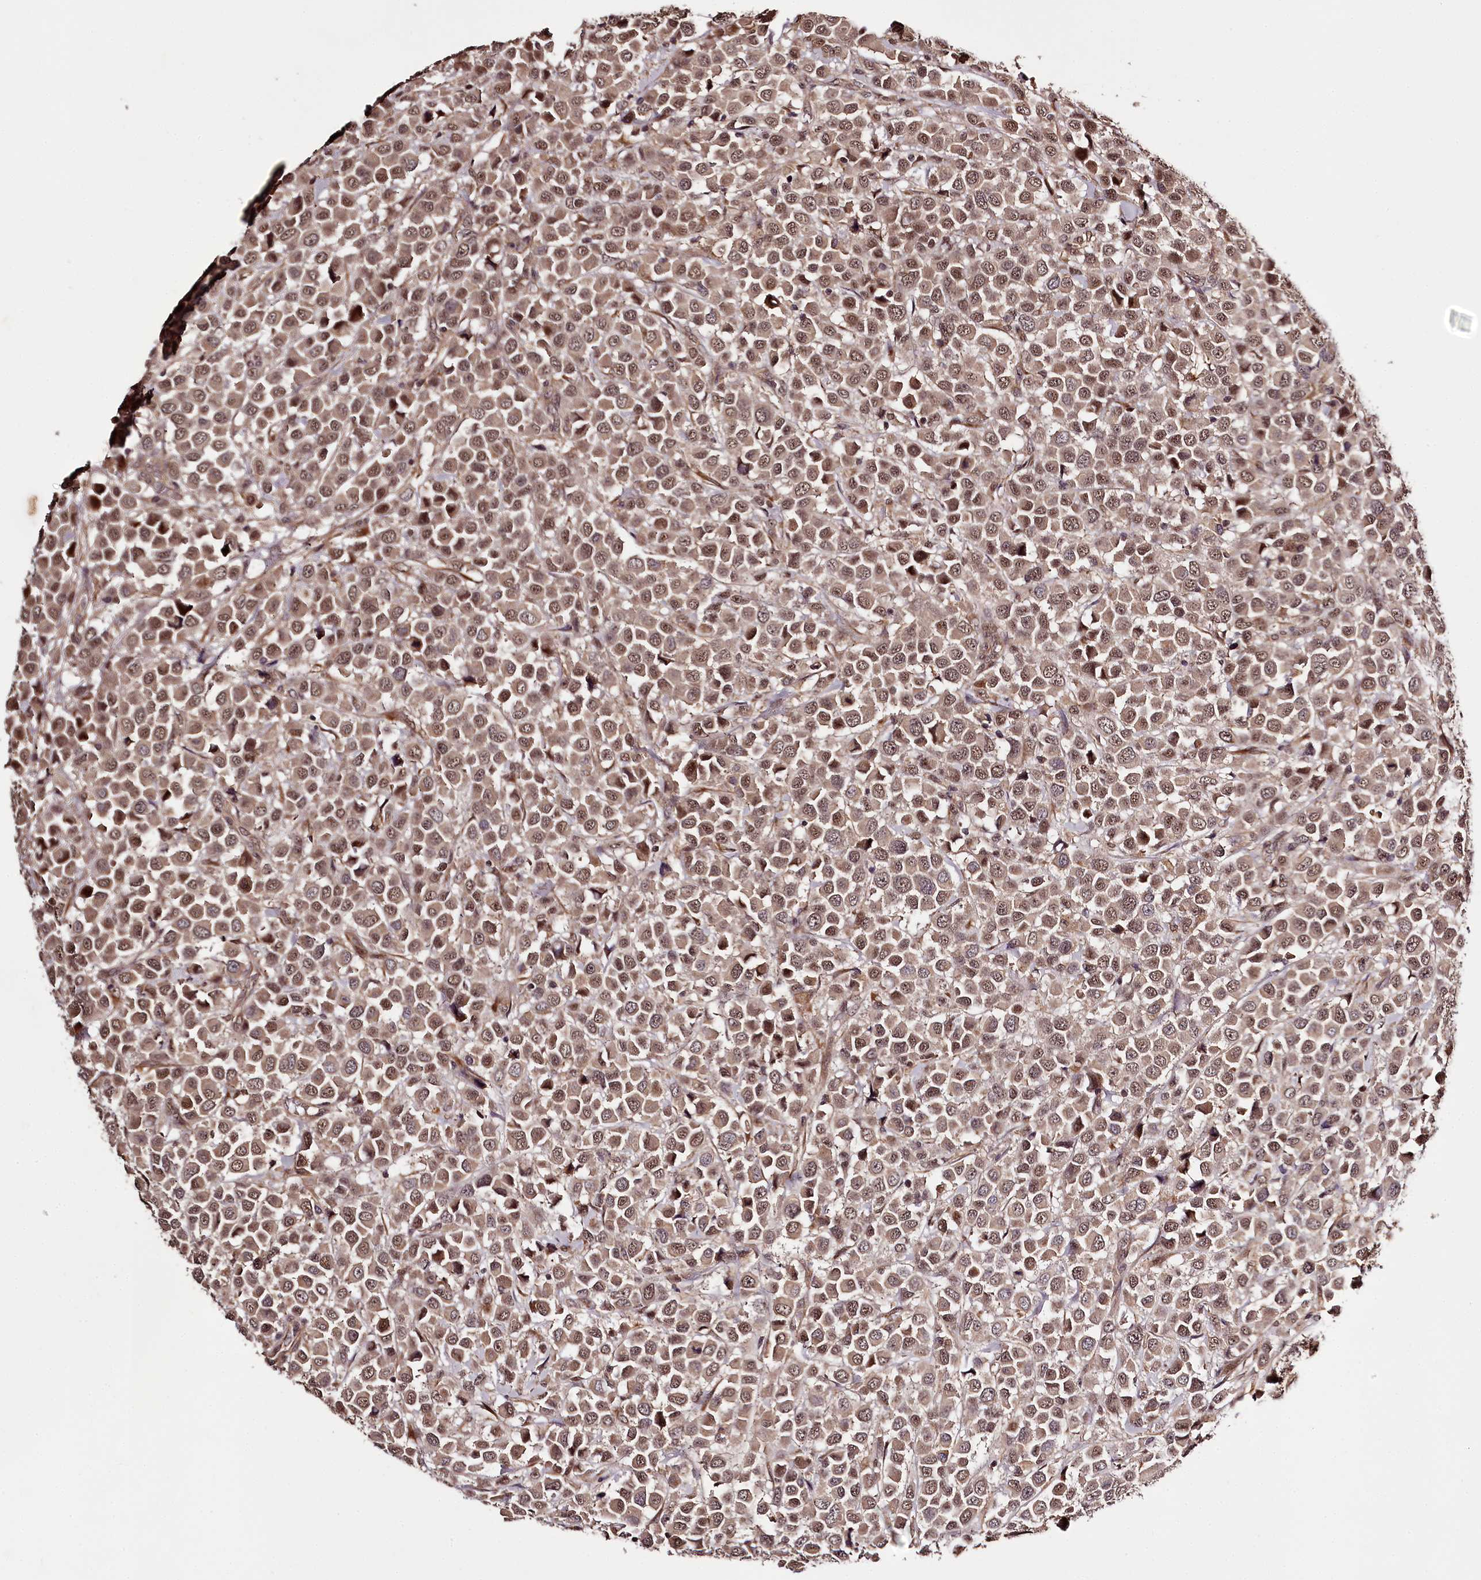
{"staining": {"intensity": "moderate", "quantity": ">75%", "location": "cytoplasmic/membranous,nuclear"}, "tissue": "breast cancer", "cell_type": "Tumor cells", "image_type": "cancer", "snomed": [{"axis": "morphology", "description": "Duct carcinoma"}, {"axis": "topography", "description": "Breast"}], "caption": "IHC of human breast intraductal carcinoma shows medium levels of moderate cytoplasmic/membranous and nuclear staining in approximately >75% of tumor cells.", "gene": "MAML3", "patient": {"sex": "female", "age": 61}}